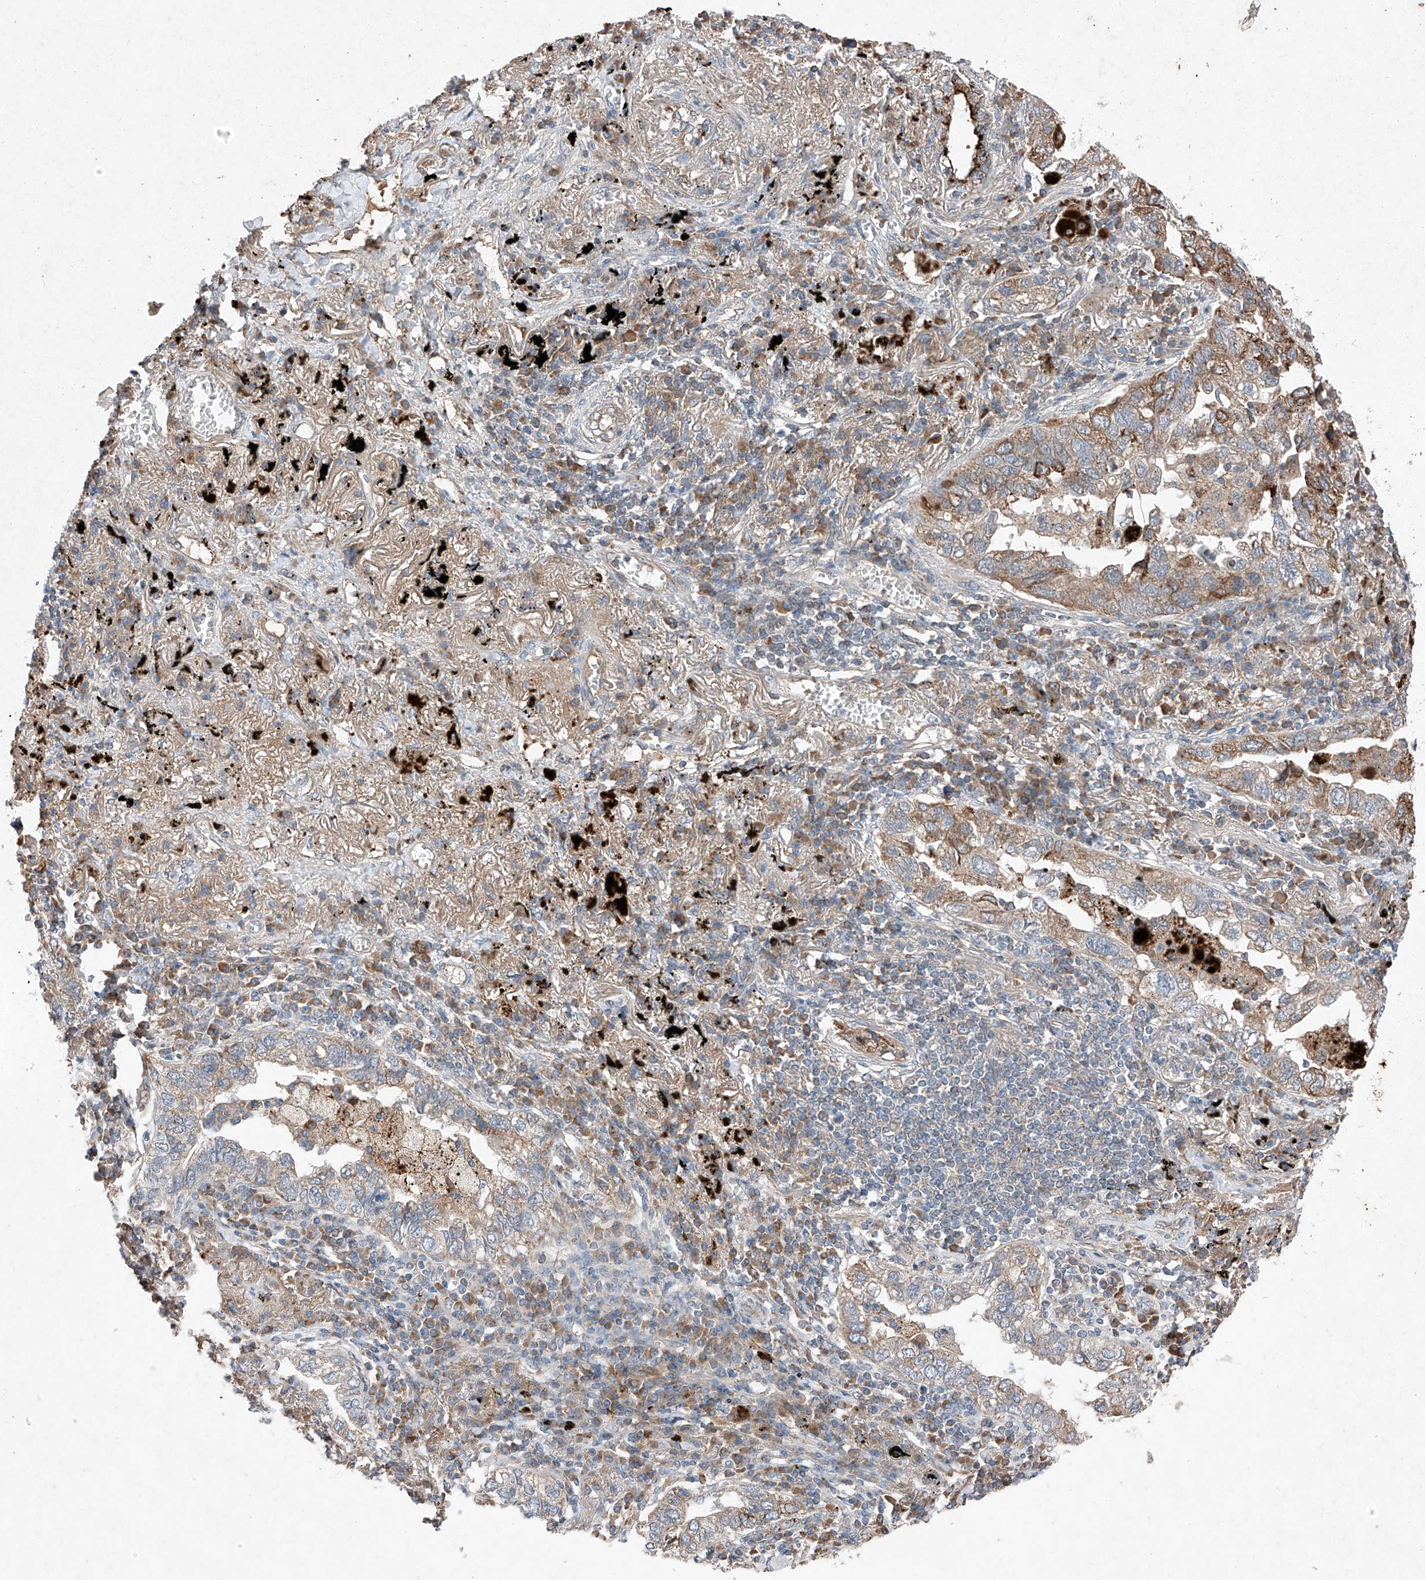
{"staining": {"intensity": "moderate", "quantity": ">75%", "location": "cytoplasmic/membranous"}, "tissue": "lung cancer", "cell_type": "Tumor cells", "image_type": "cancer", "snomed": [{"axis": "morphology", "description": "Adenocarcinoma, NOS"}, {"axis": "topography", "description": "Lung"}], "caption": "Immunohistochemical staining of adenocarcinoma (lung) reveals medium levels of moderate cytoplasmic/membranous protein staining in approximately >75% of tumor cells. (IHC, brightfield microscopy, high magnification).", "gene": "RUSC1", "patient": {"sex": "male", "age": 65}}